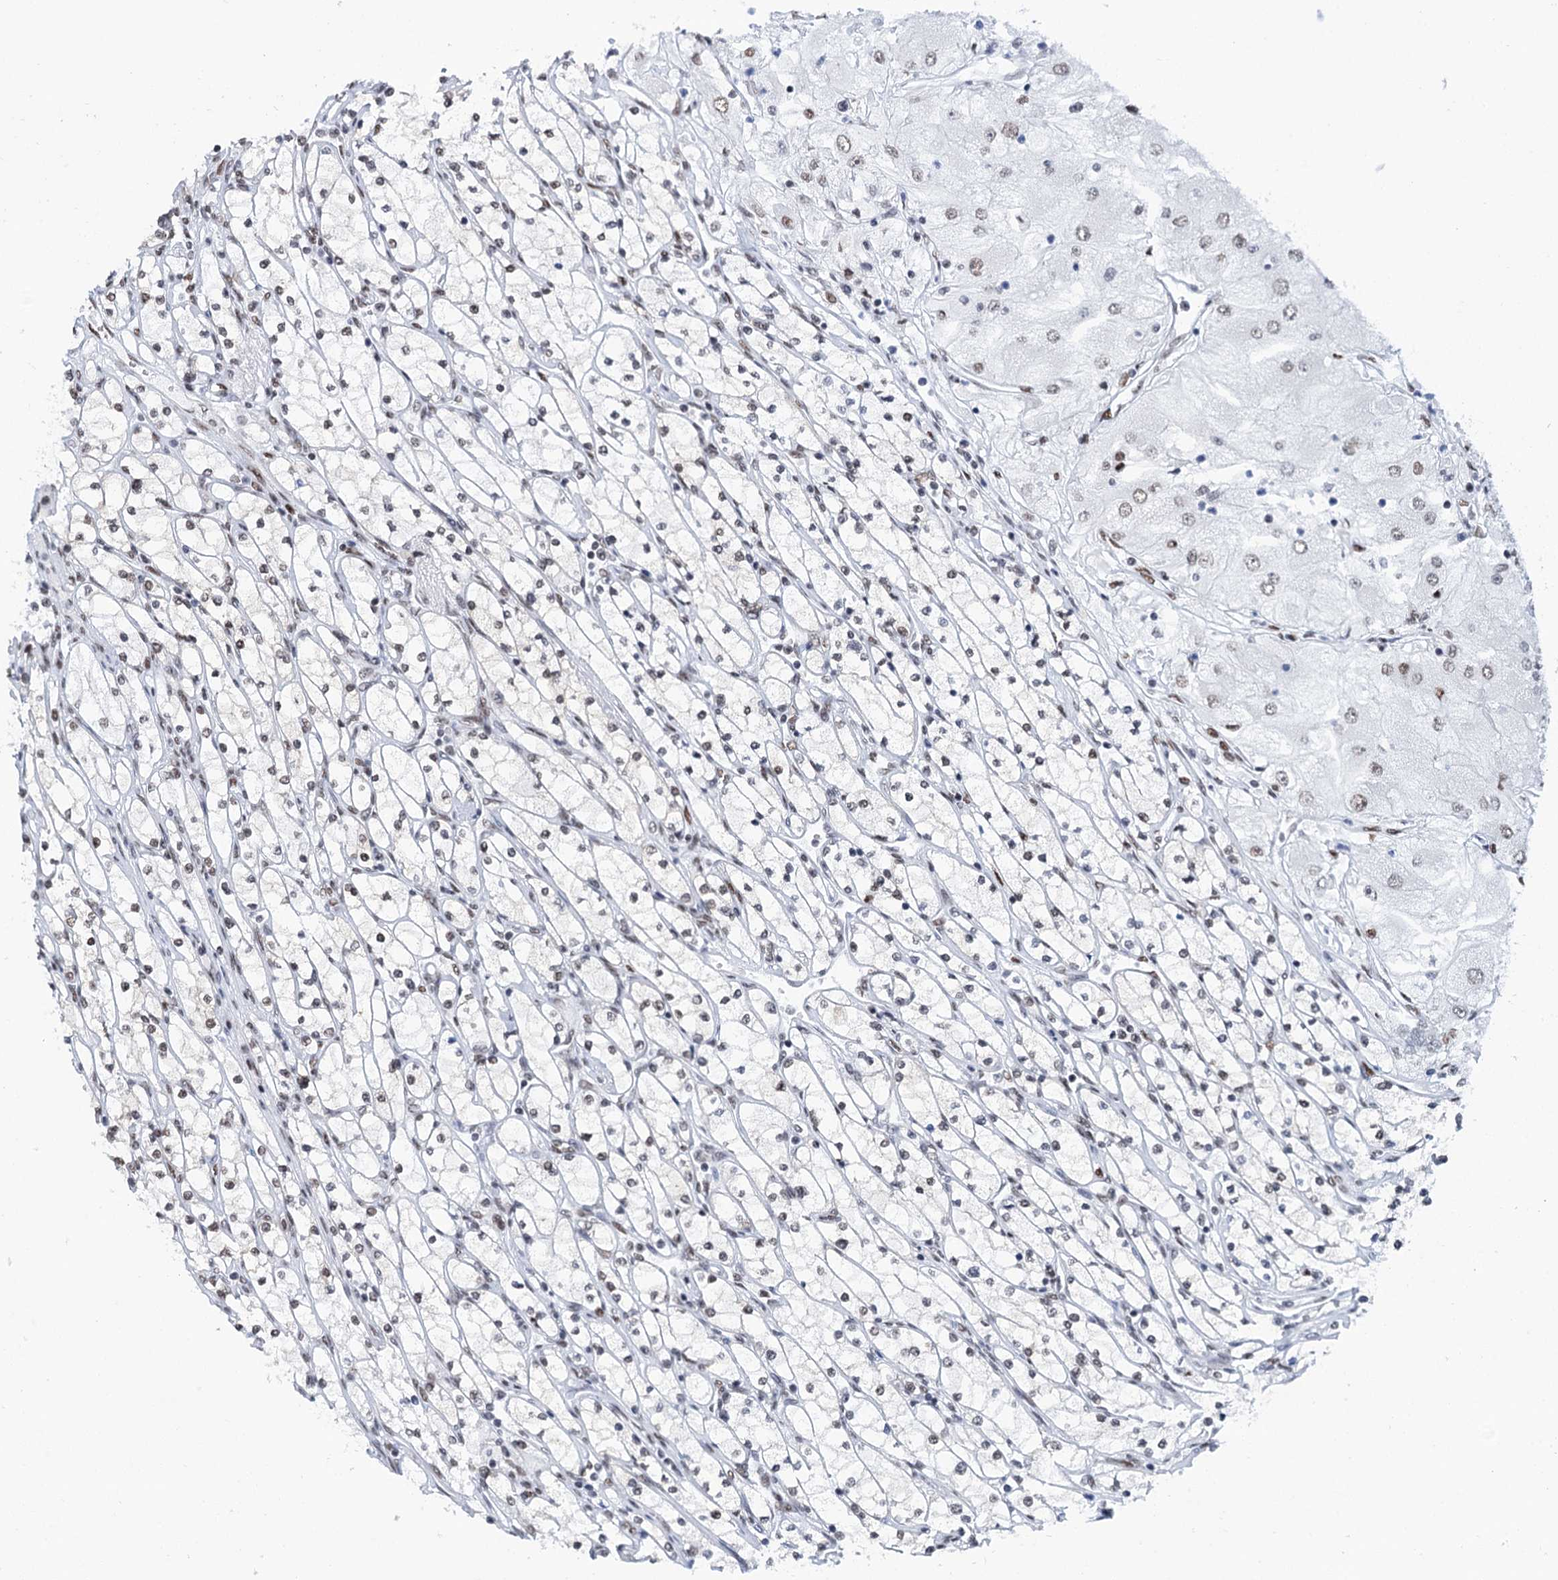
{"staining": {"intensity": "weak", "quantity": "25%-75%", "location": "nuclear"}, "tissue": "renal cancer", "cell_type": "Tumor cells", "image_type": "cancer", "snomed": [{"axis": "morphology", "description": "Adenocarcinoma, NOS"}, {"axis": "topography", "description": "Kidney"}], "caption": "Renal cancer (adenocarcinoma) stained with immunohistochemistry (IHC) demonstrates weak nuclear positivity in about 25%-75% of tumor cells.", "gene": "MATR3", "patient": {"sex": "male", "age": 80}}